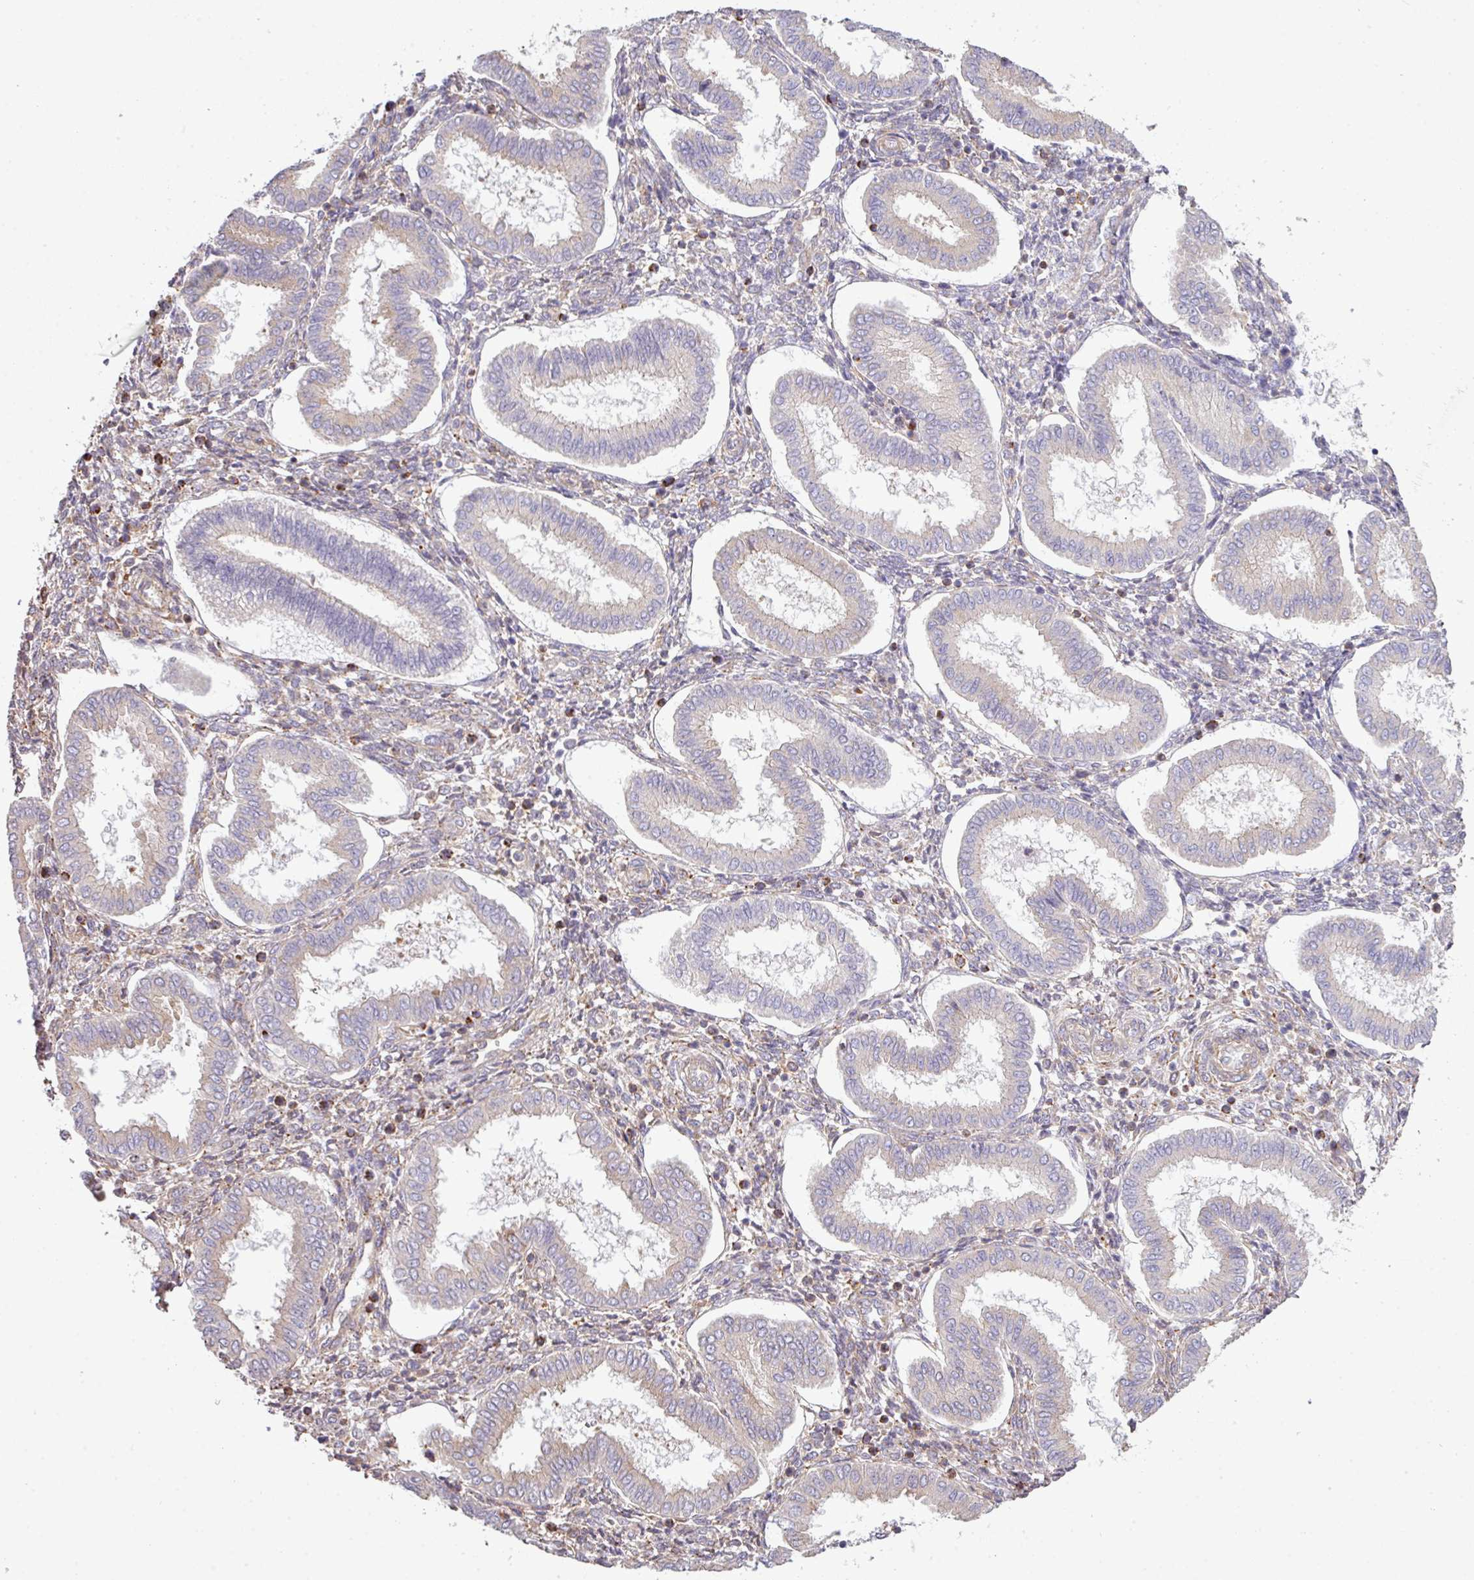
{"staining": {"intensity": "weak", "quantity": "<25%", "location": "cytoplasmic/membranous"}, "tissue": "endometrium", "cell_type": "Cells in endometrial stroma", "image_type": "normal", "snomed": [{"axis": "morphology", "description": "Normal tissue, NOS"}, {"axis": "topography", "description": "Endometrium"}], "caption": "DAB (3,3'-diaminobenzidine) immunohistochemical staining of unremarkable endometrium reveals no significant positivity in cells in endometrial stroma.", "gene": "LRRC41", "patient": {"sex": "female", "age": 24}}